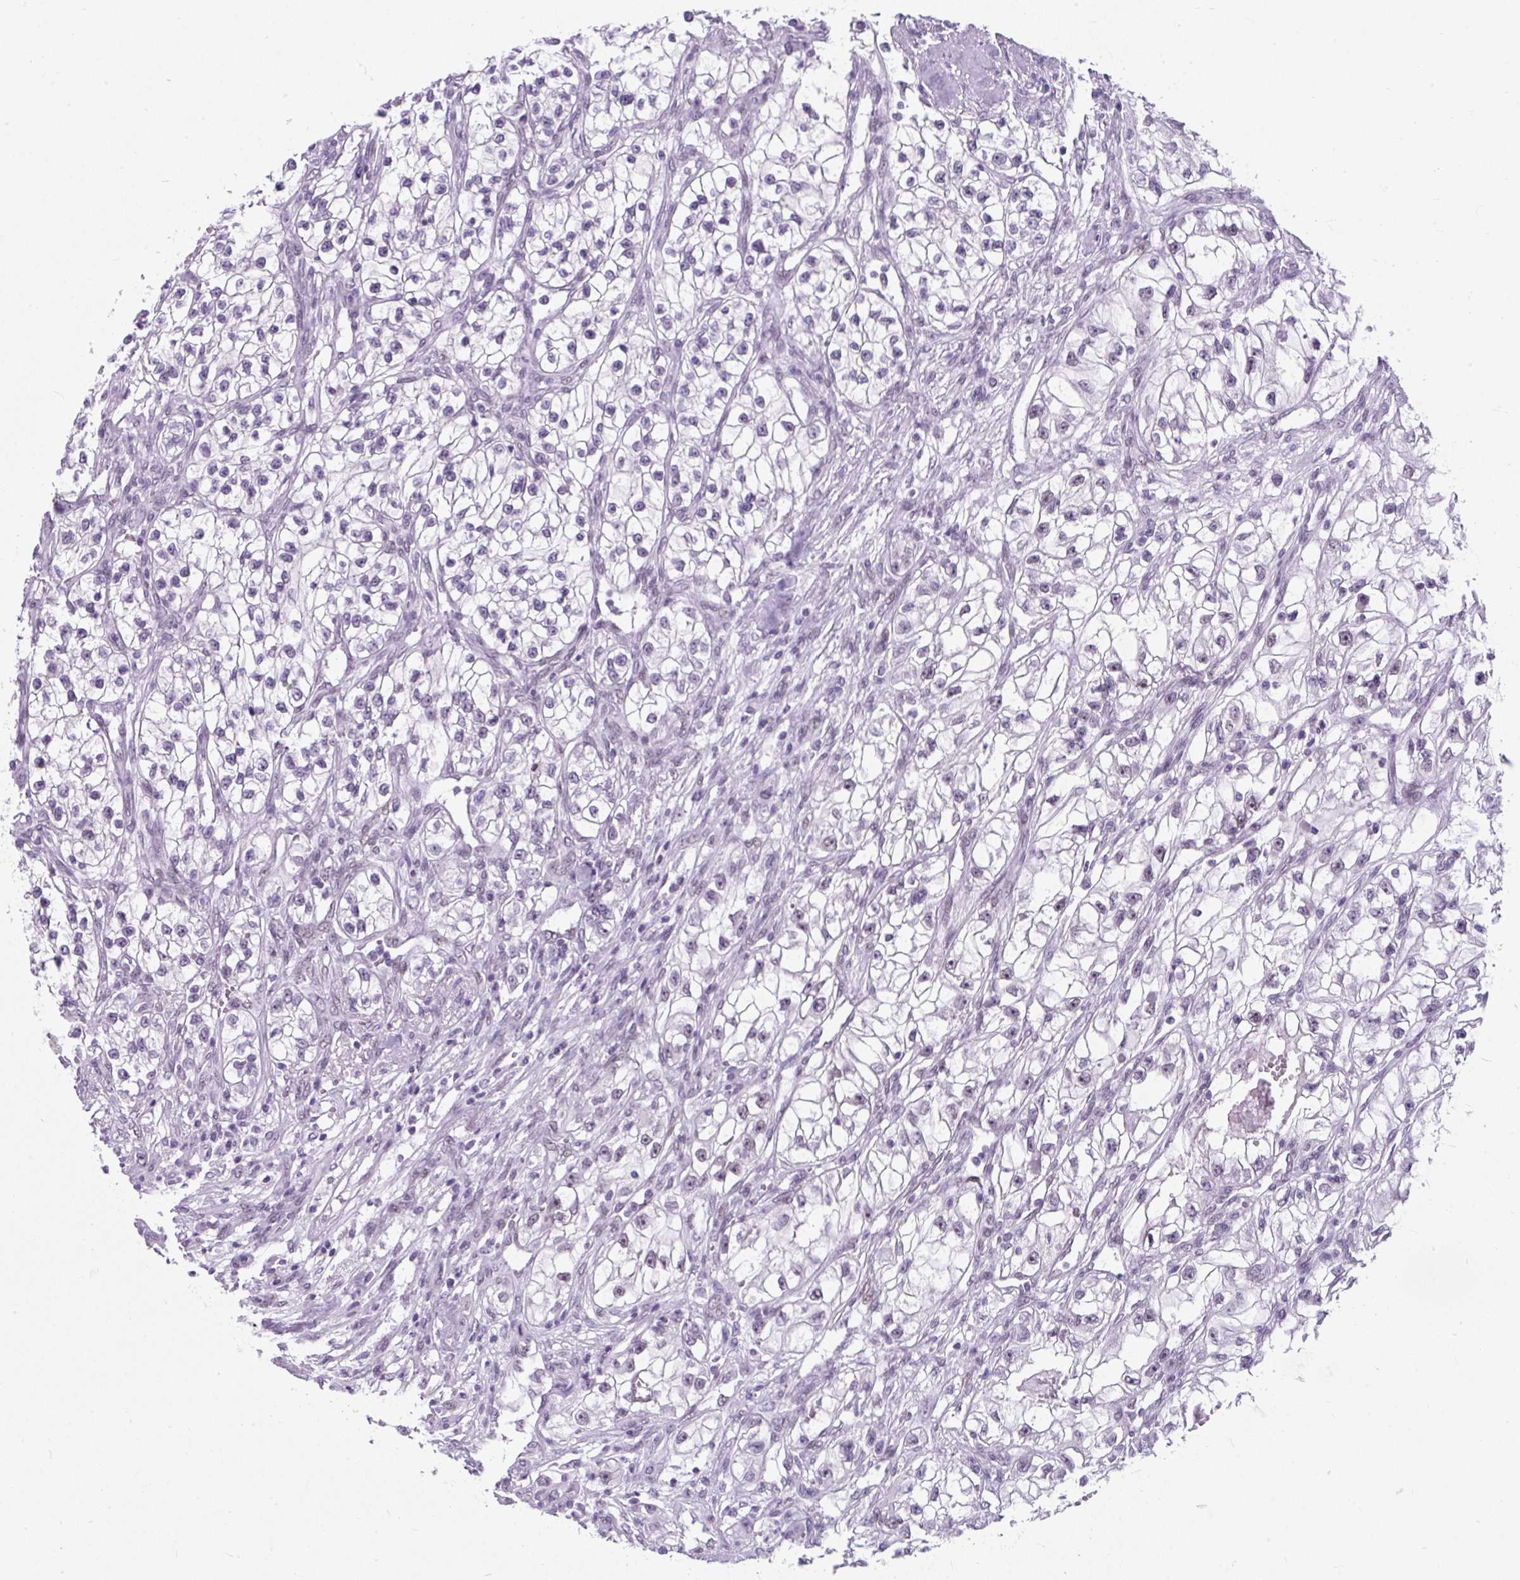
{"staining": {"intensity": "negative", "quantity": "none", "location": "none"}, "tissue": "renal cancer", "cell_type": "Tumor cells", "image_type": "cancer", "snomed": [{"axis": "morphology", "description": "Adenocarcinoma, NOS"}, {"axis": "topography", "description": "Kidney"}], "caption": "DAB immunohistochemical staining of renal cancer shows no significant positivity in tumor cells. The staining is performed using DAB brown chromogen with nuclei counter-stained in using hematoxylin.", "gene": "PLCXD2", "patient": {"sex": "female", "age": 57}}